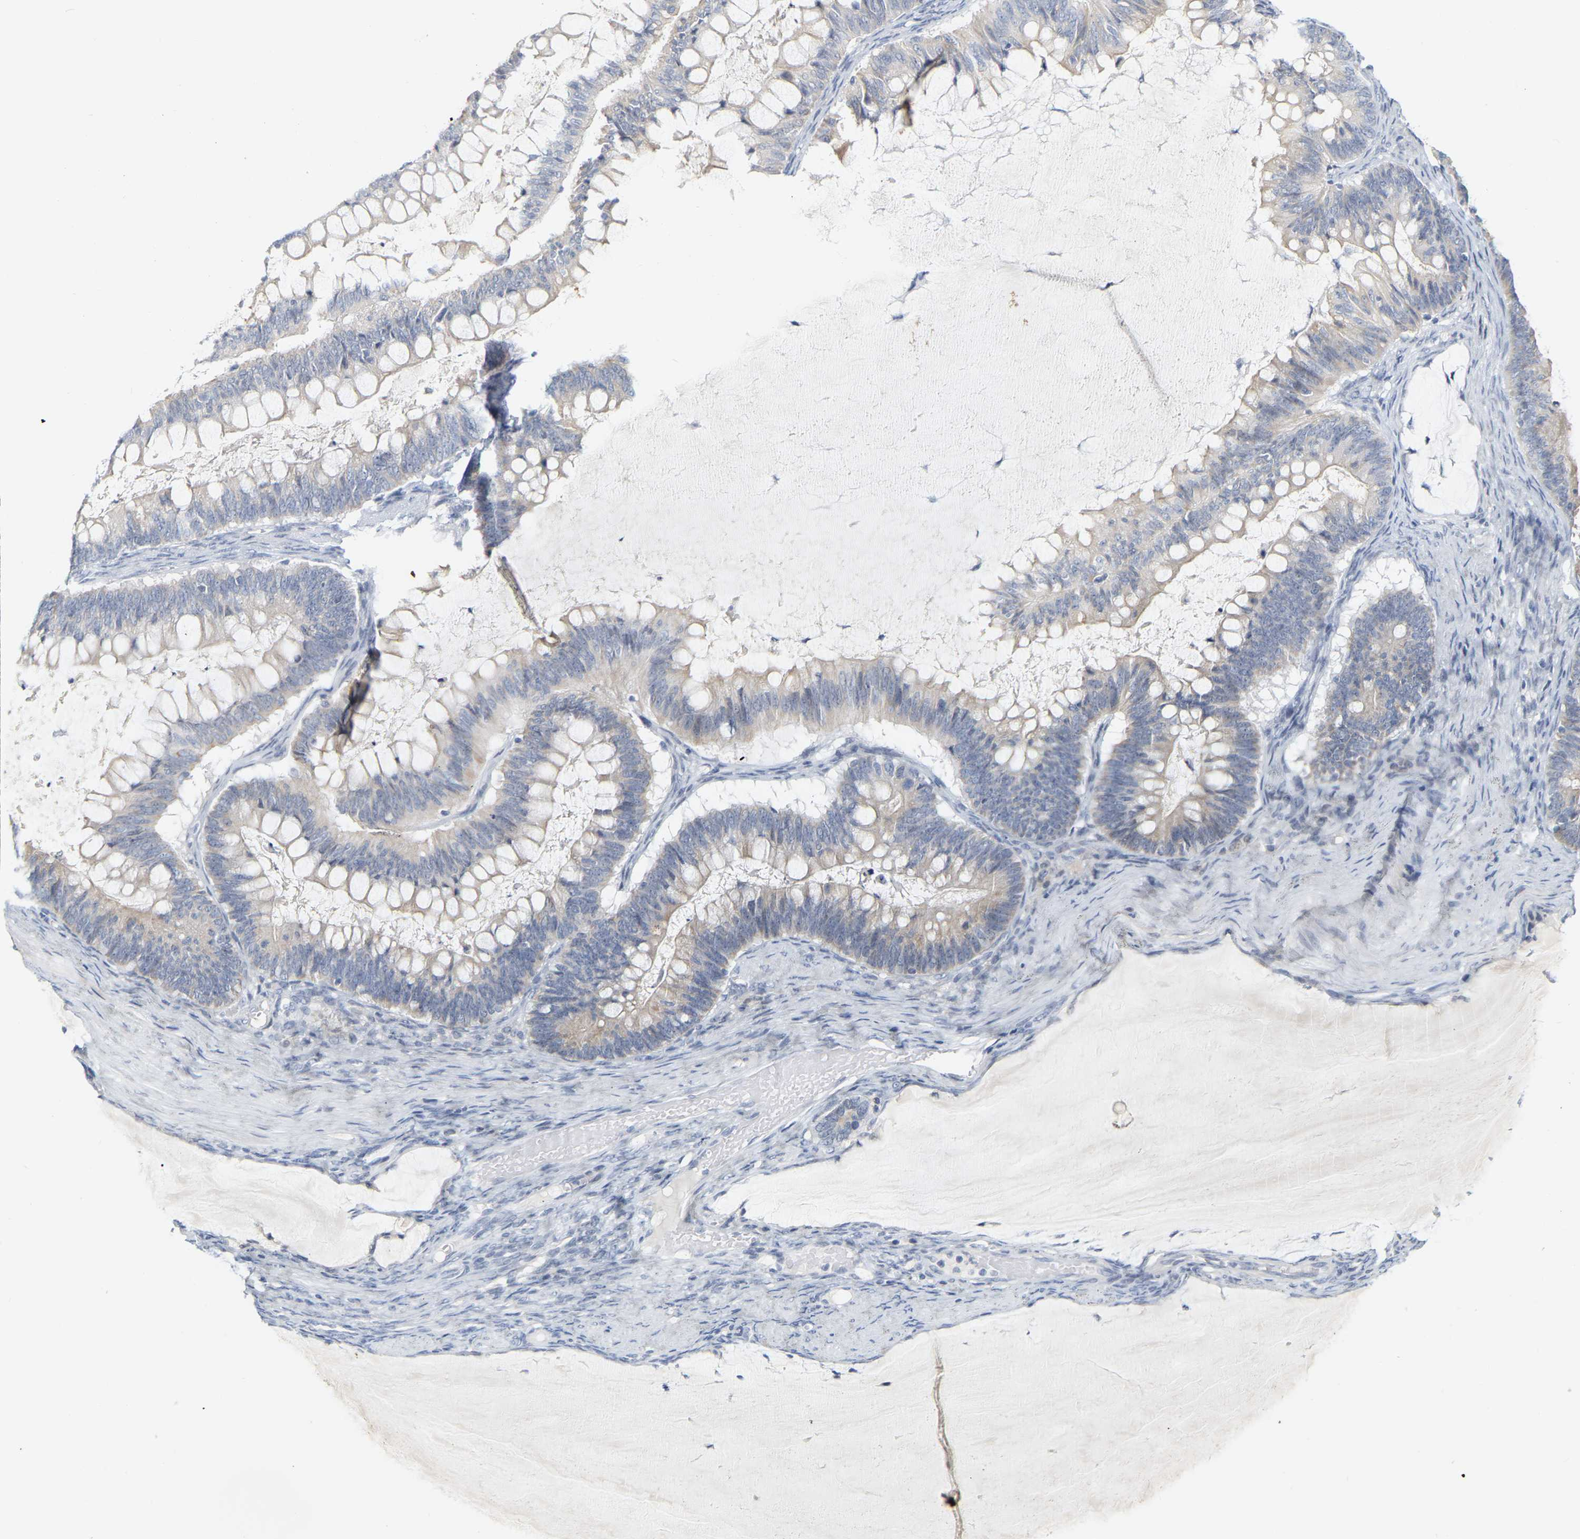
{"staining": {"intensity": "negative", "quantity": "none", "location": "none"}, "tissue": "ovarian cancer", "cell_type": "Tumor cells", "image_type": "cancer", "snomed": [{"axis": "morphology", "description": "Cystadenocarcinoma, mucinous, NOS"}, {"axis": "topography", "description": "Ovary"}], "caption": "Ovarian cancer (mucinous cystadenocarcinoma) was stained to show a protein in brown. There is no significant staining in tumor cells.", "gene": "KRT76", "patient": {"sex": "female", "age": 61}}